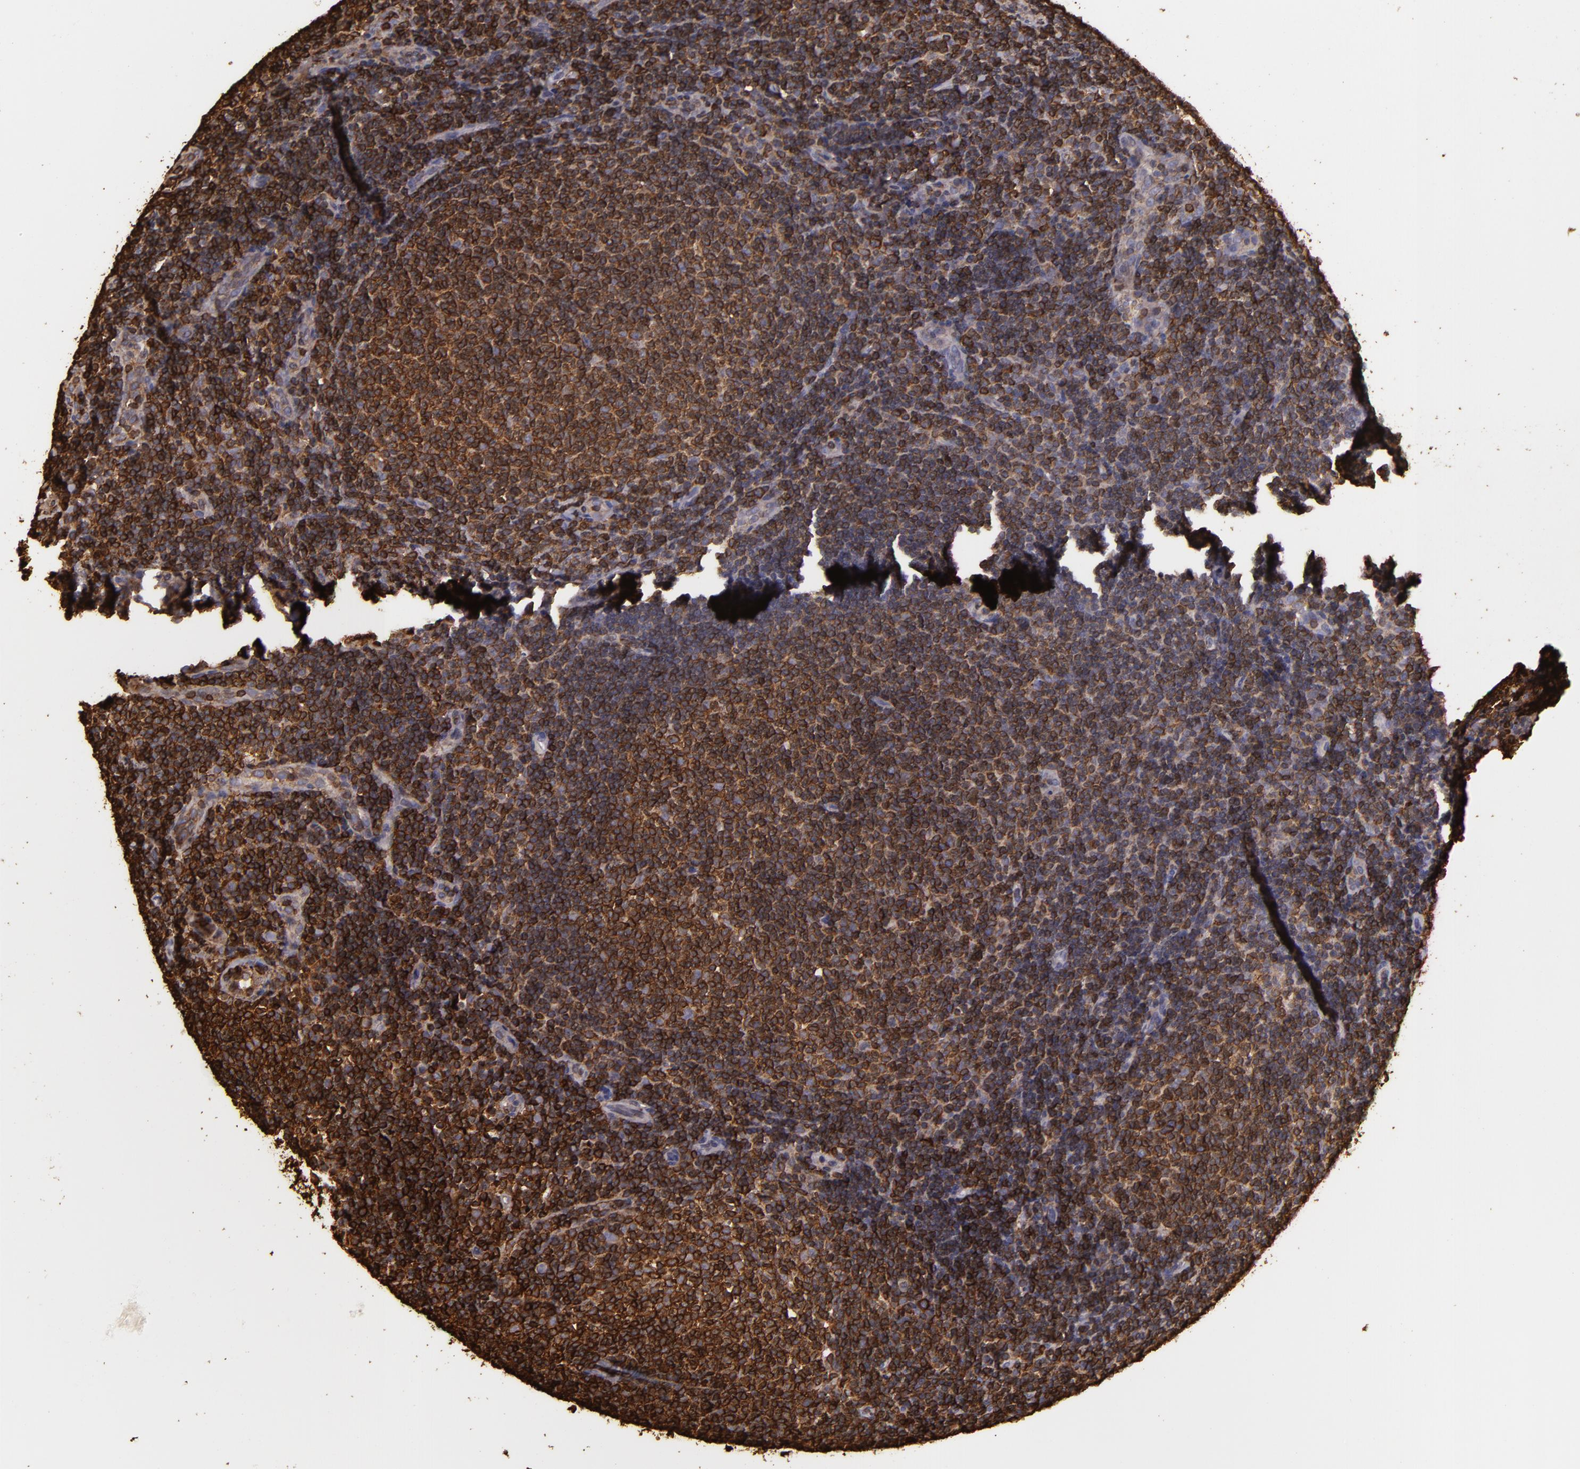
{"staining": {"intensity": "strong", "quantity": ">75%", "location": "cytoplasmic/membranous"}, "tissue": "lymphoma", "cell_type": "Tumor cells", "image_type": "cancer", "snomed": [{"axis": "morphology", "description": "Malignant lymphoma, non-Hodgkin's type, Low grade"}, {"axis": "topography", "description": "Lymph node"}], "caption": "IHC of human malignant lymphoma, non-Hodgkin's type (low-grade) reveals high levels of strong cytoplasmic/membranous positivity in about >75% of tumor cells.", "gene": "SLC9A3R1", "patient": {"sex": "male", "age": 49}}